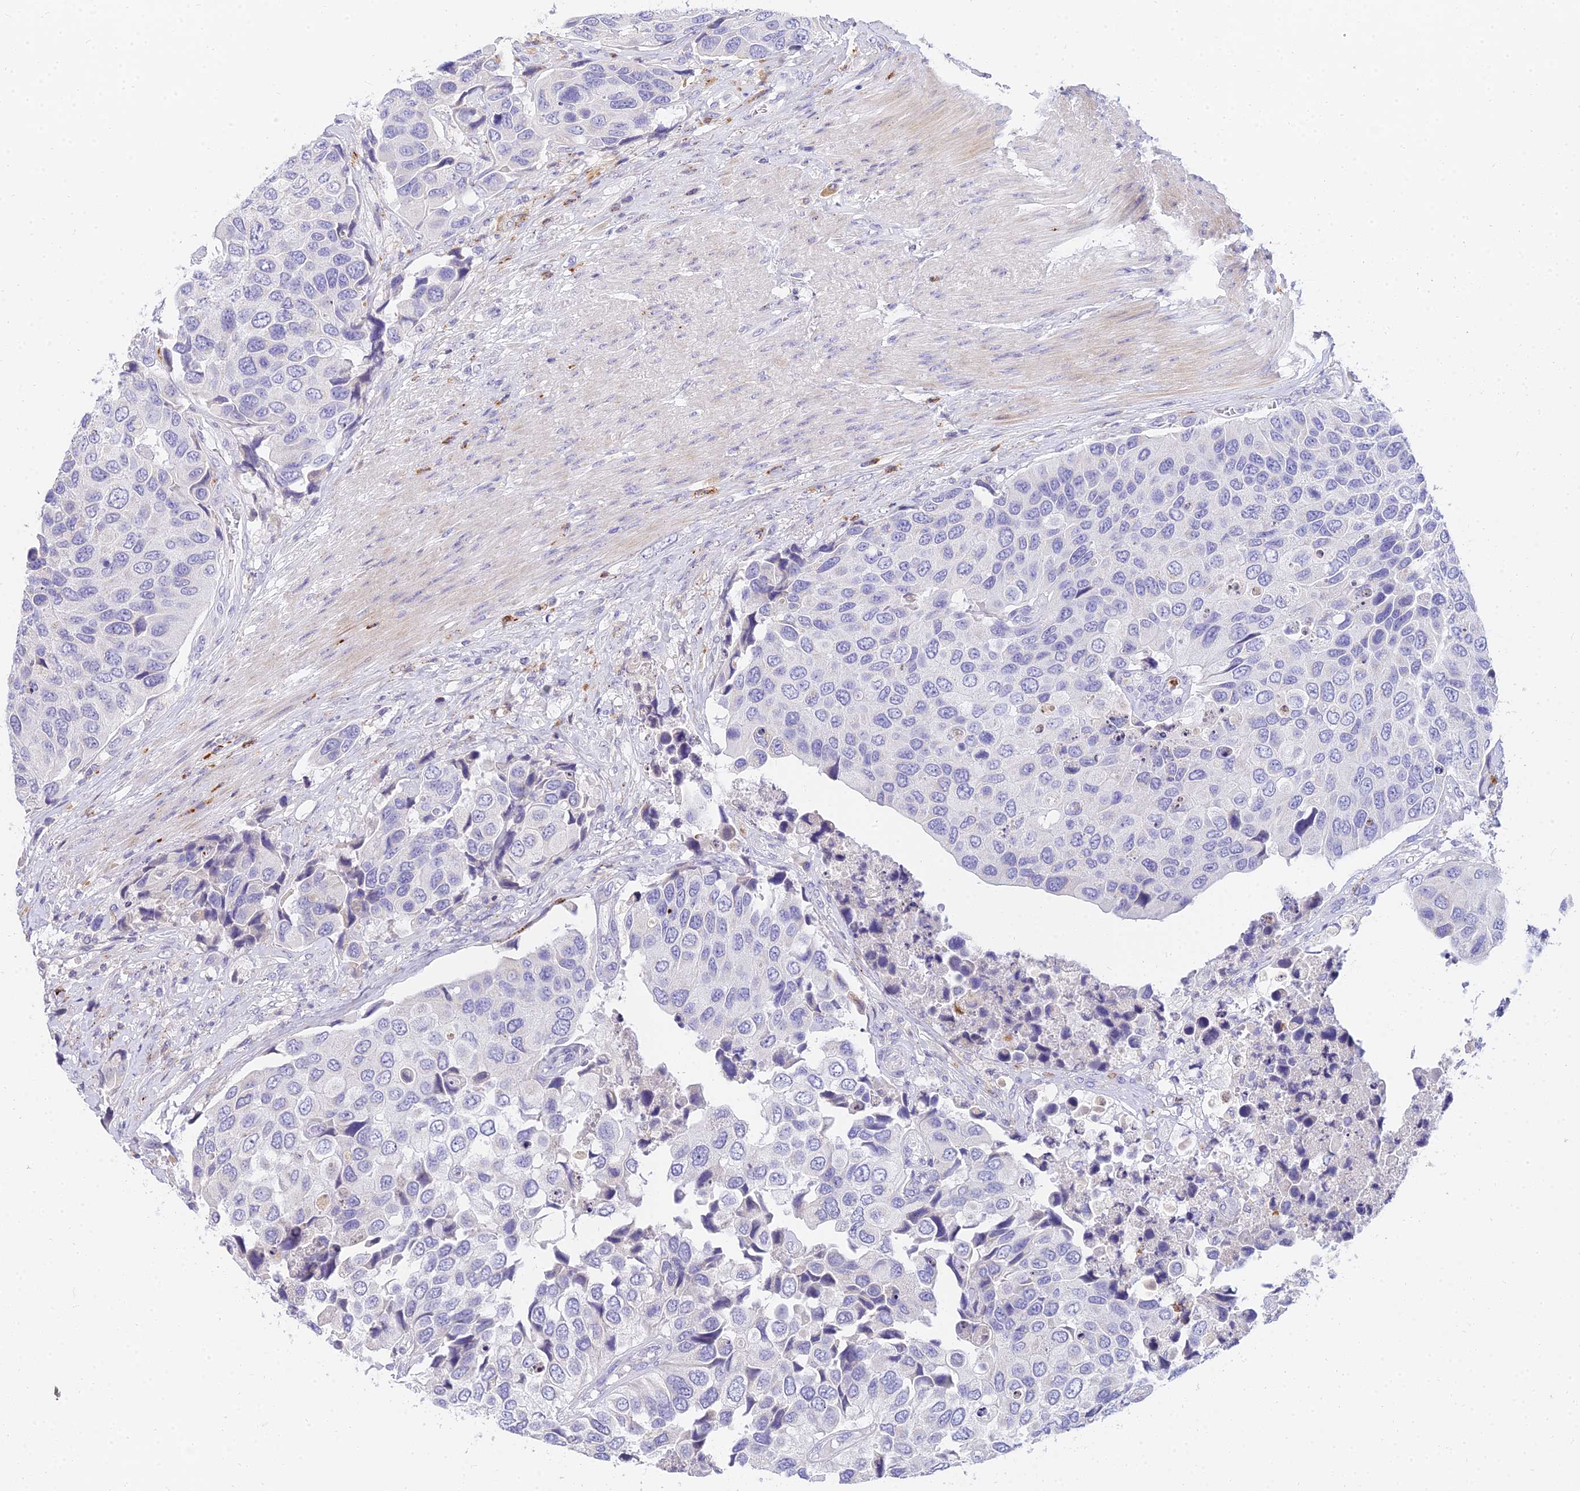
{"staining": {"intensity": "negative", "quantity": "none", "location": "none"}, "tissue": "urothelial cancer", "cell_type": "Tumor cells", "image_type": "cancer", "snomed": [{"axis": "morphology", "description": "Urothelial carcinoma, High grade"}, {"axis": "topography", "description": "Urinary bladder"}], "caption": "There is no significant expression in tumor cells of high-grade urothelial carcinoma.", "gene": "VWC2L", "patient": {"sex": "male", "age": 74}}